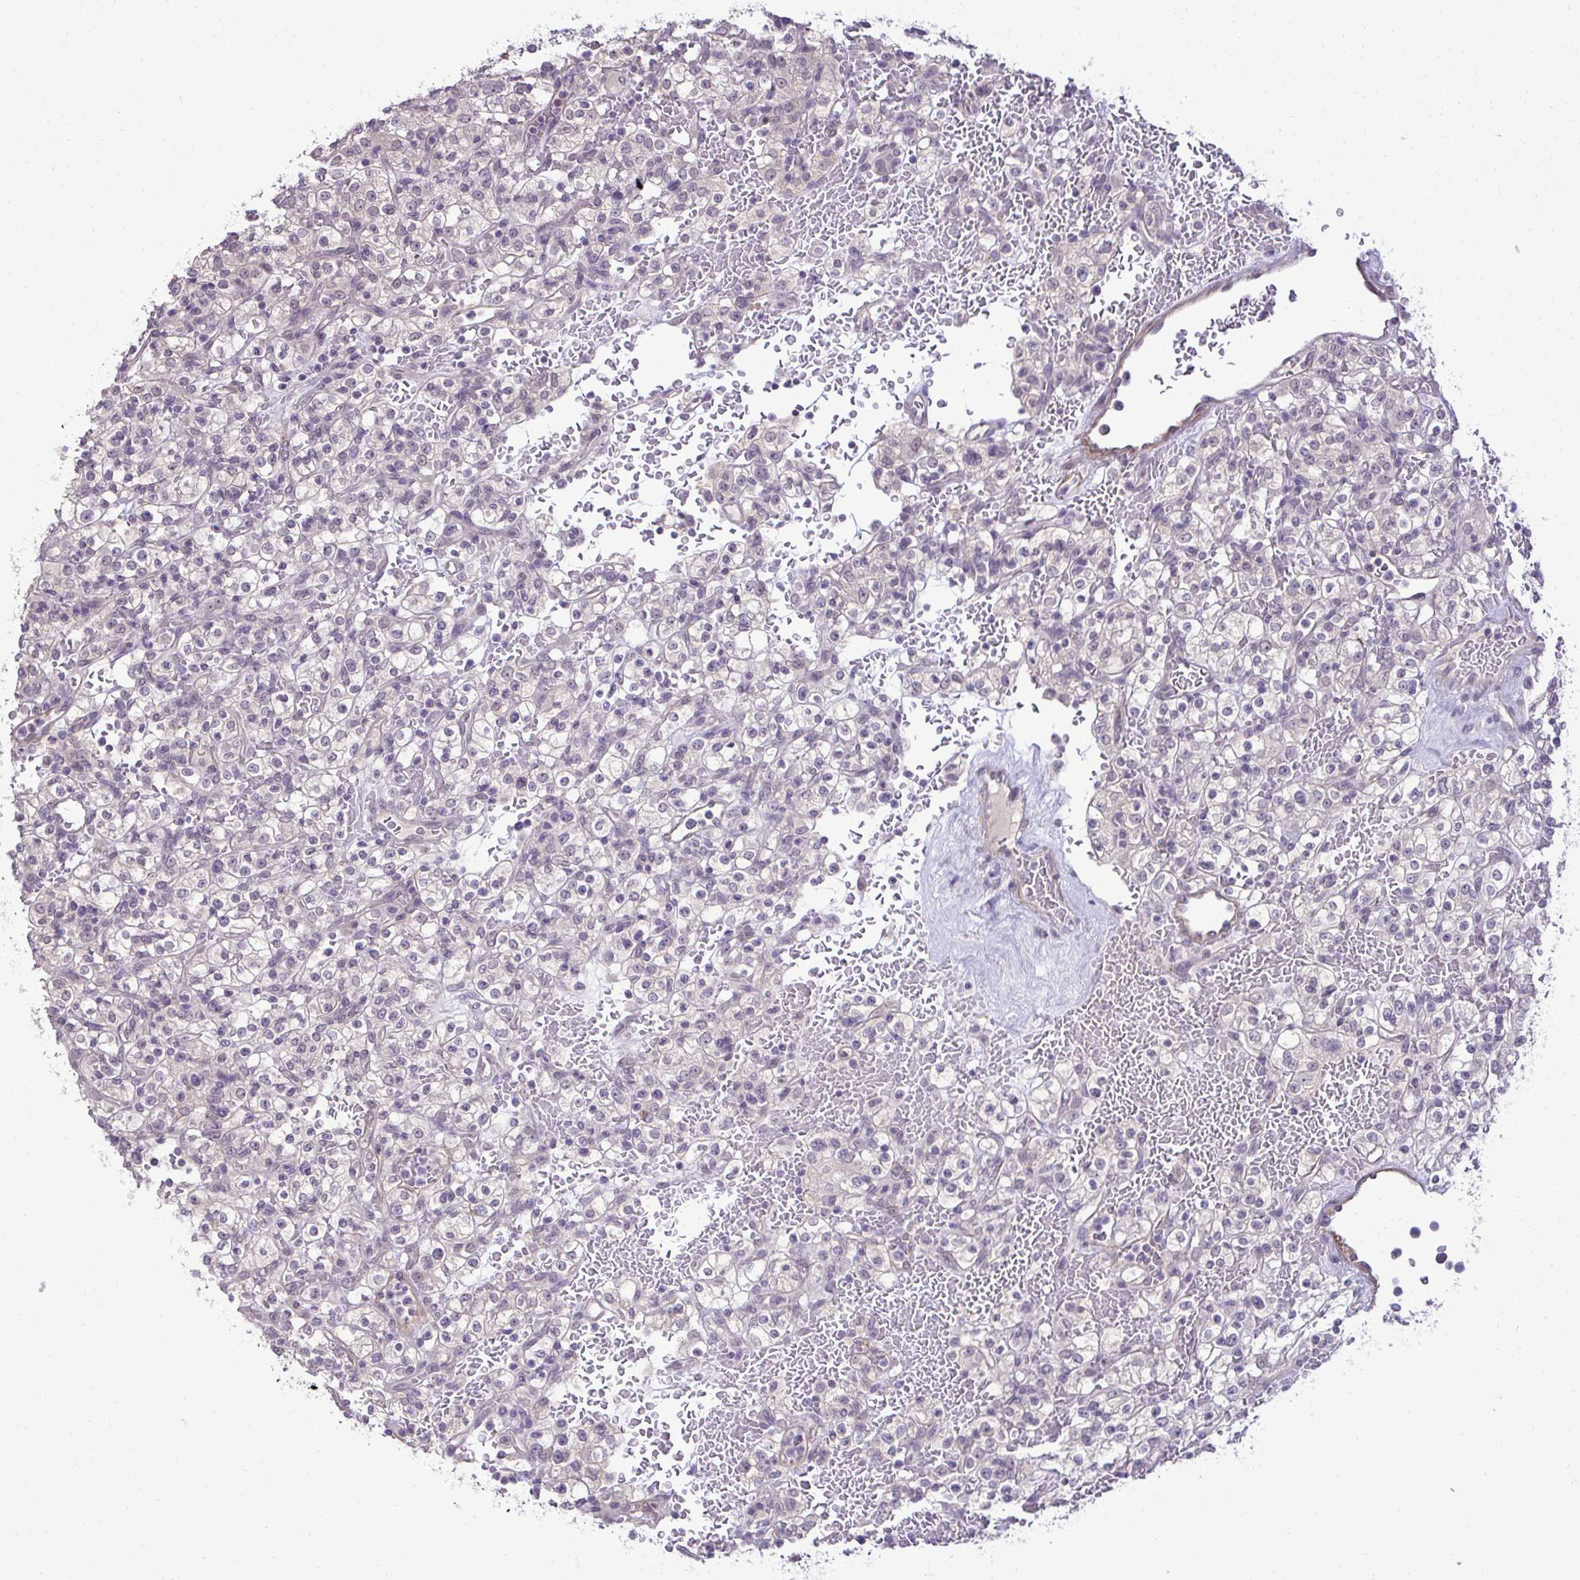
{"staining": {"intensity": "negative", "quantity": "none", "location": "none"}, "tissue": "renal cancer", "cell_type": "Tumor cells", "image_type": "cancer", "snomed": [{"axis": "morphology", "description": "Normal tissue, NOS"}, {"axis": "morphology", "description": "Adenocarcinoma, NOS"}, {"axis": "topography", "description": "Kidney"}], "caption": "Immunohistochemistry histopathology image of human renal cancer (adenocarcinoma) stained for a protein (brown), which displays no positivity in tumor cells. (DAB immunohistochemistry (IHC) visualized using brightfield microscopy, high magnification).", "gene": "SLC30A3", "patient": {"sex": "female", "age": 72}}